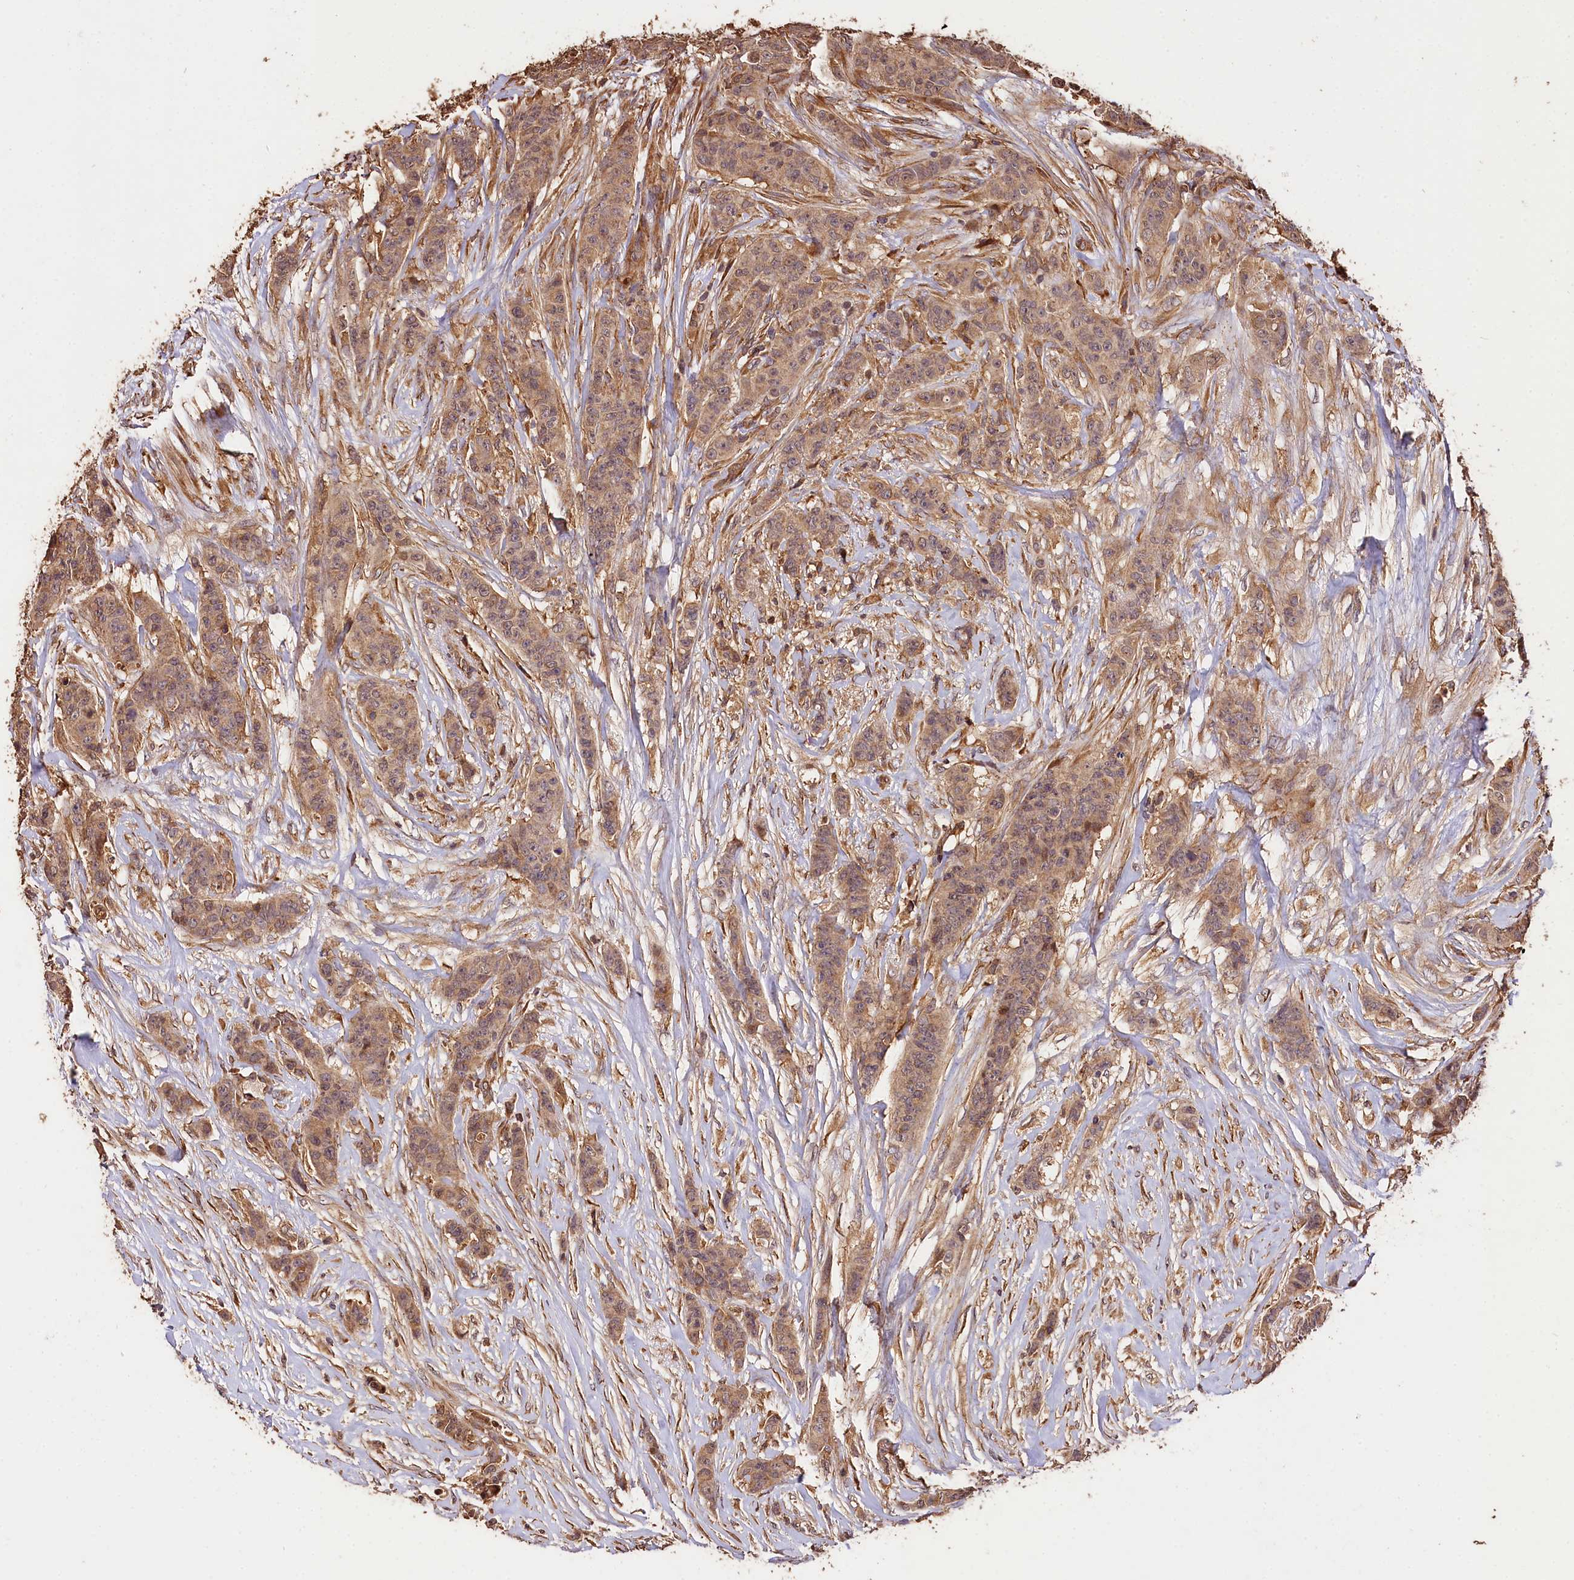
{"staining": {"intensity": "weak", "quantity": ">75%", "location": "cytoplasmic/membranous"}, "tissue": "breast cancer", "cell_type": "Tumor cells", "image_type": "cancer", "snomed": [{"axis": "morphology", "description": "Duct carcinoma"}, {"axis": "topography", "description": "Breast"}], "caption": "IHC histopathology image of human breast cancer (infiltrating ductal carcinoma) stained for a protein (brown), which displays low levels of weak cytoplasmic/membranous expression in approximately >75% of tumor cells.", "gene": "KPTN", "patient": {"sex": "female", "age": 40}}